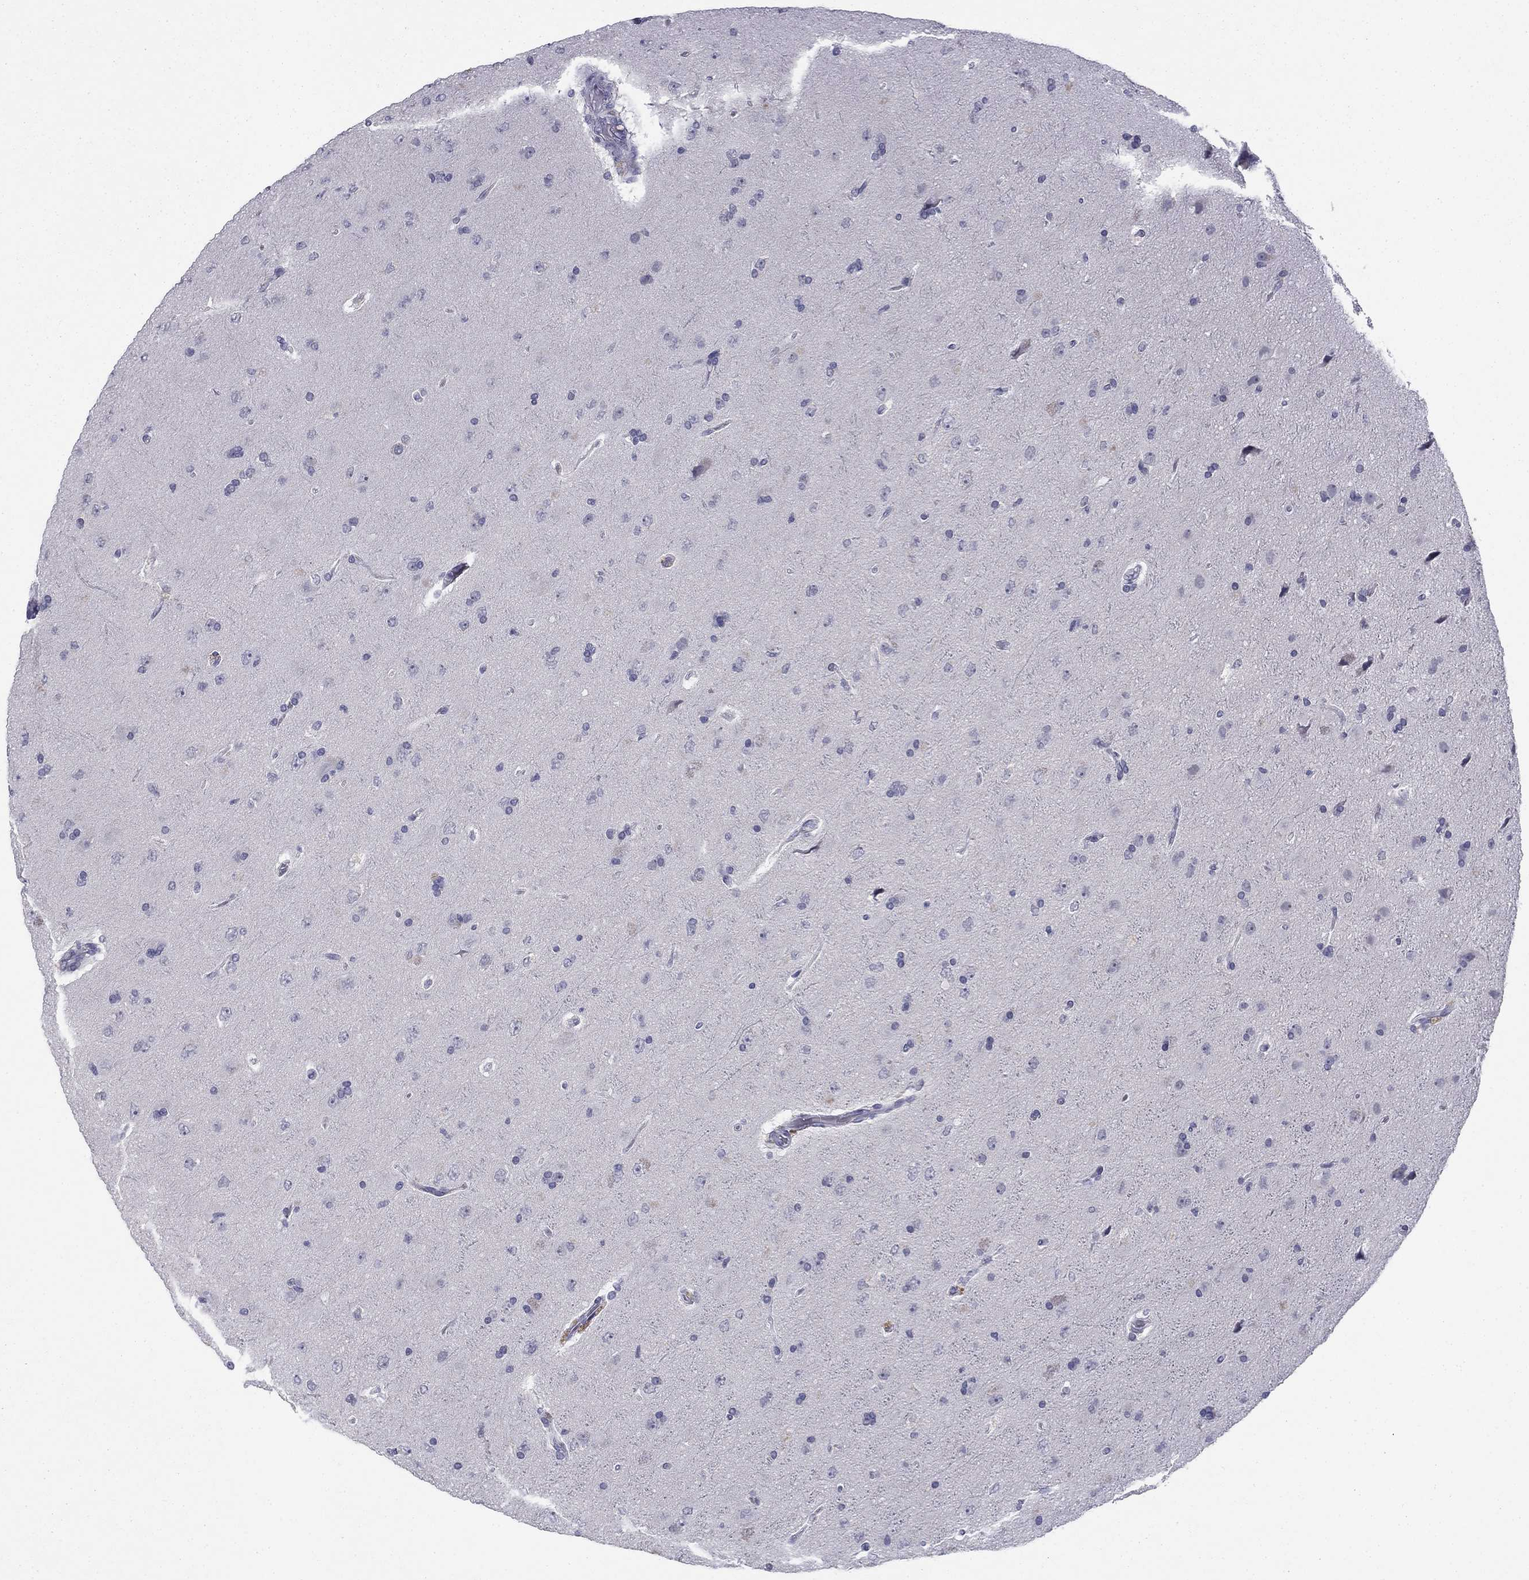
{"staining": {"intensity": "negative", "quantity": "none", "location": "none"}, "tissue": "glioma", "cell_type": "Tumor cells", "image_type": "cancer", "snomed": [{"axis": "morphology", "description": "Glioma, malignant, NOS"}, {"axis": "topography", "description": "Cerebral cortex"}], "caption": "This is an immunohistochemistry photomicrograph of human glioma (malignant). There is no expression in tumor cells.", "gene": "TFAP2B", "patient": {"sex": "male", "age": 58}}